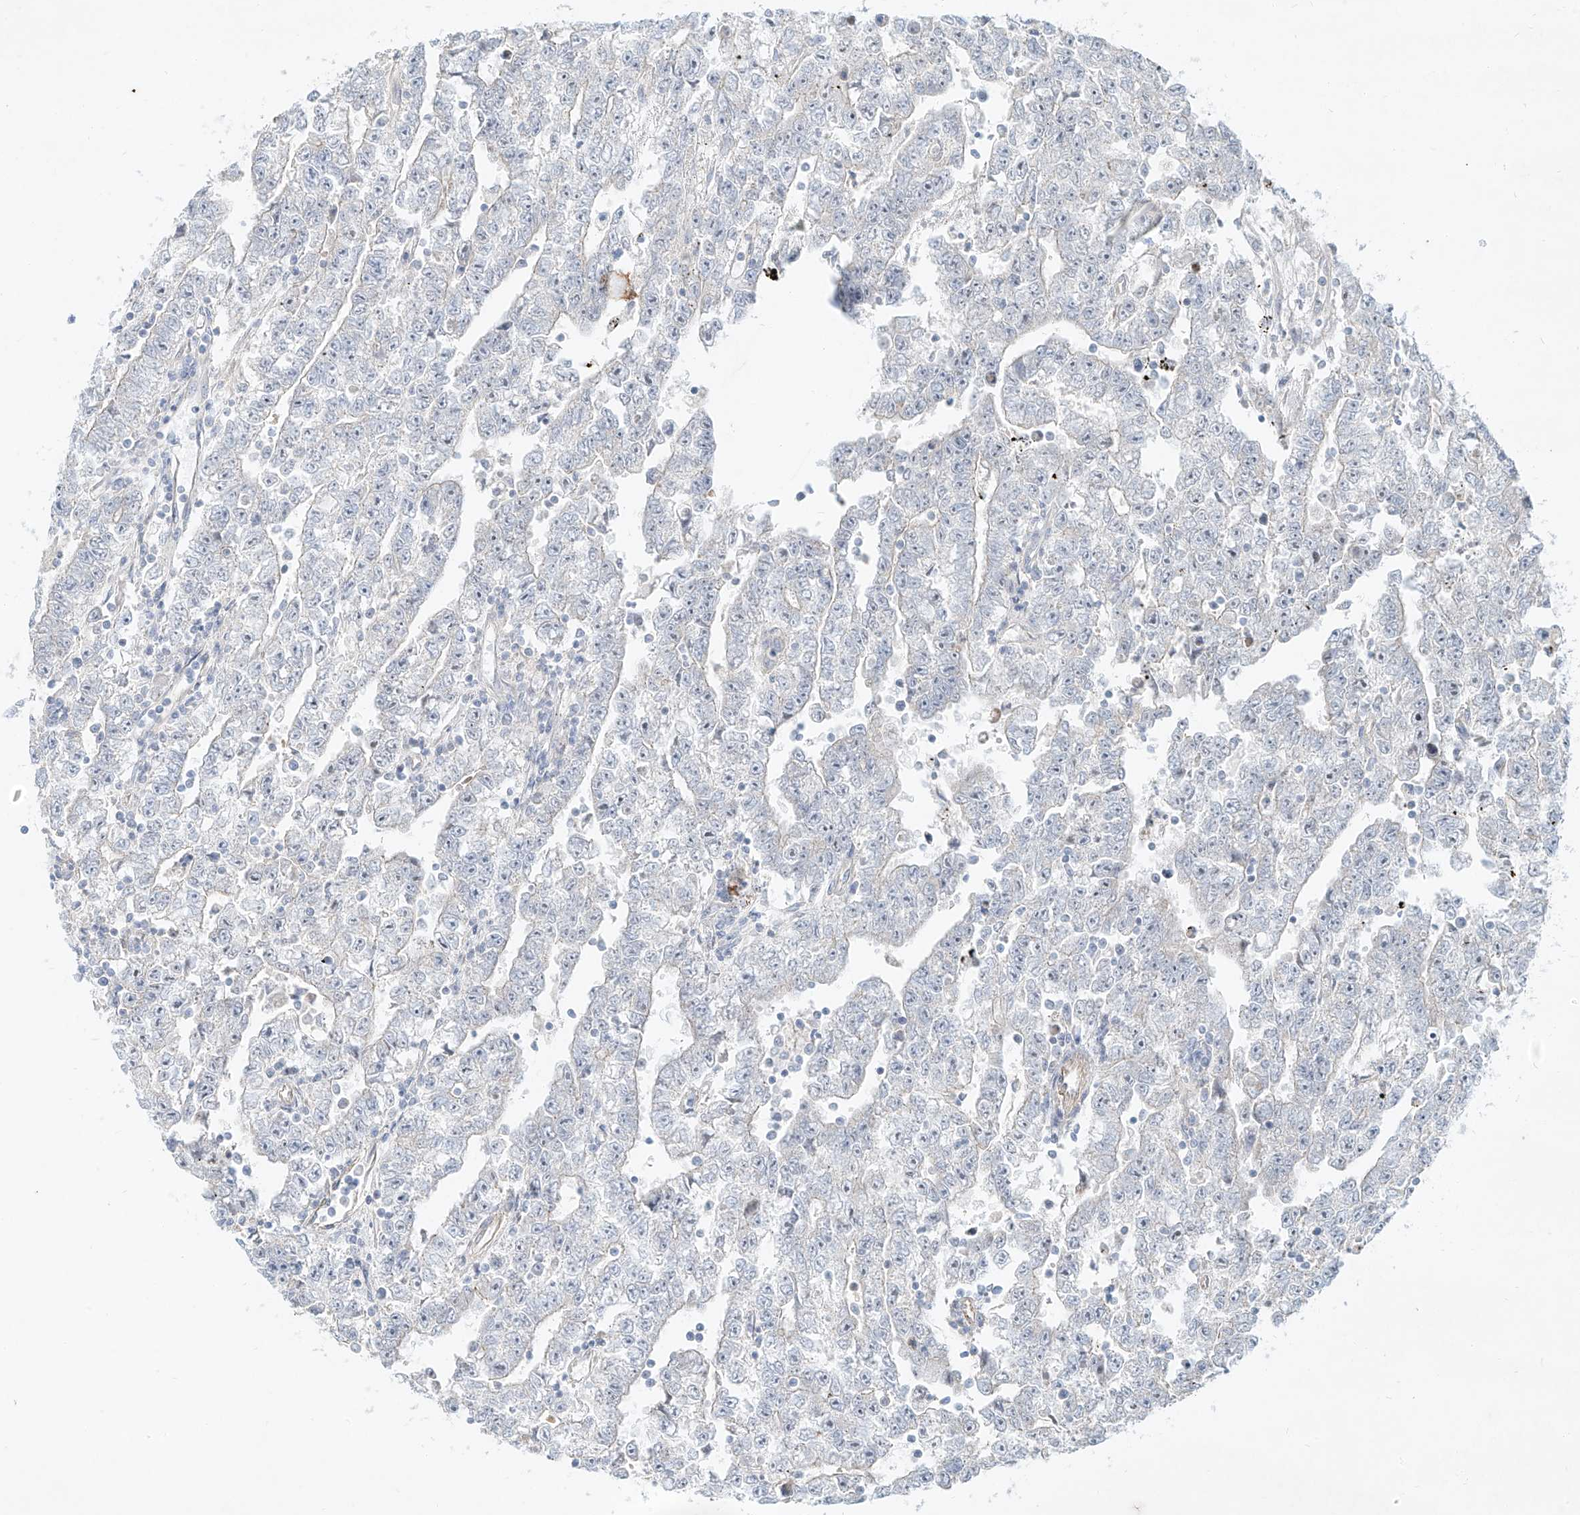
{"staining": {"intensity": "negative", "quantity": "none", "location": "none"}, "tissue": "testis cancer", "cell_type": "Tumor cells", "image_type": "cancer", "snomed": [{"axis": "morphology", "description": "Carcinoma, Embryonal, NOS"}, {"axis": "topography", "description": "Testis"}], "caption": "DAB immunohistochemical staining of human testis cancer displays no significant expression in tumor cells.", "gene": "AJM1", "patient": {"sex": "male", "age": 25}}